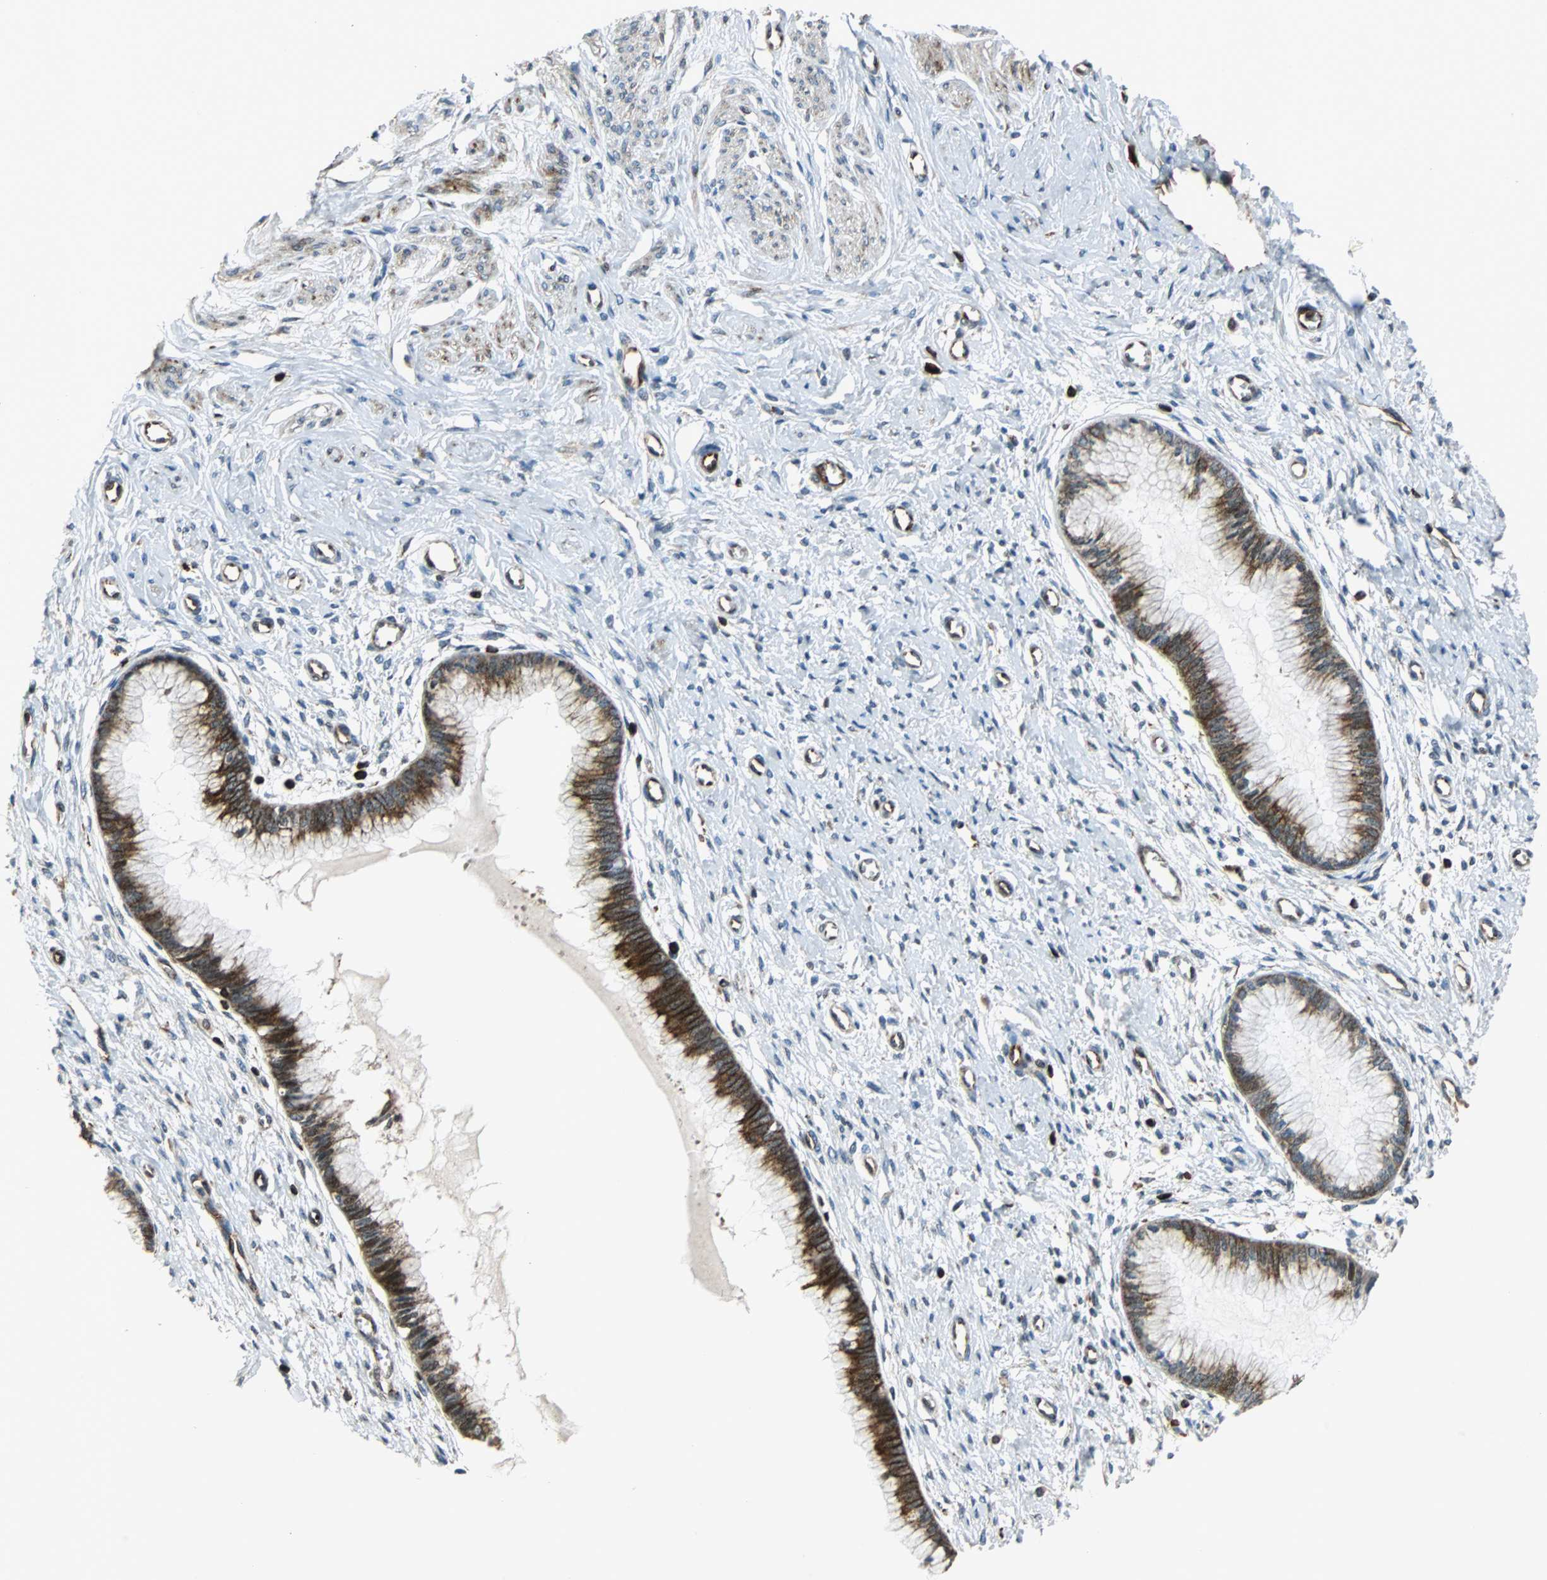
{"staining": {"intensity": "strong", "quantity": ">75%", "location": "cytoplasmic/membranous"}, "tissue": "cervix", "cell_type": "Glandular cells", "image_type": "normal", "snomed": [{"axis": "morphology", "description": "Normal tissue, NOS"}, {"axis": "topography", "description": "Cervix"}], "caption": "Cervix stained with a brown dye shows strong cytoplasmic/membranous positive positivity in approximately >75% of glandular cells.", "gene": "TUBA4A", "patient": {"sex": "female", "age": 55}}